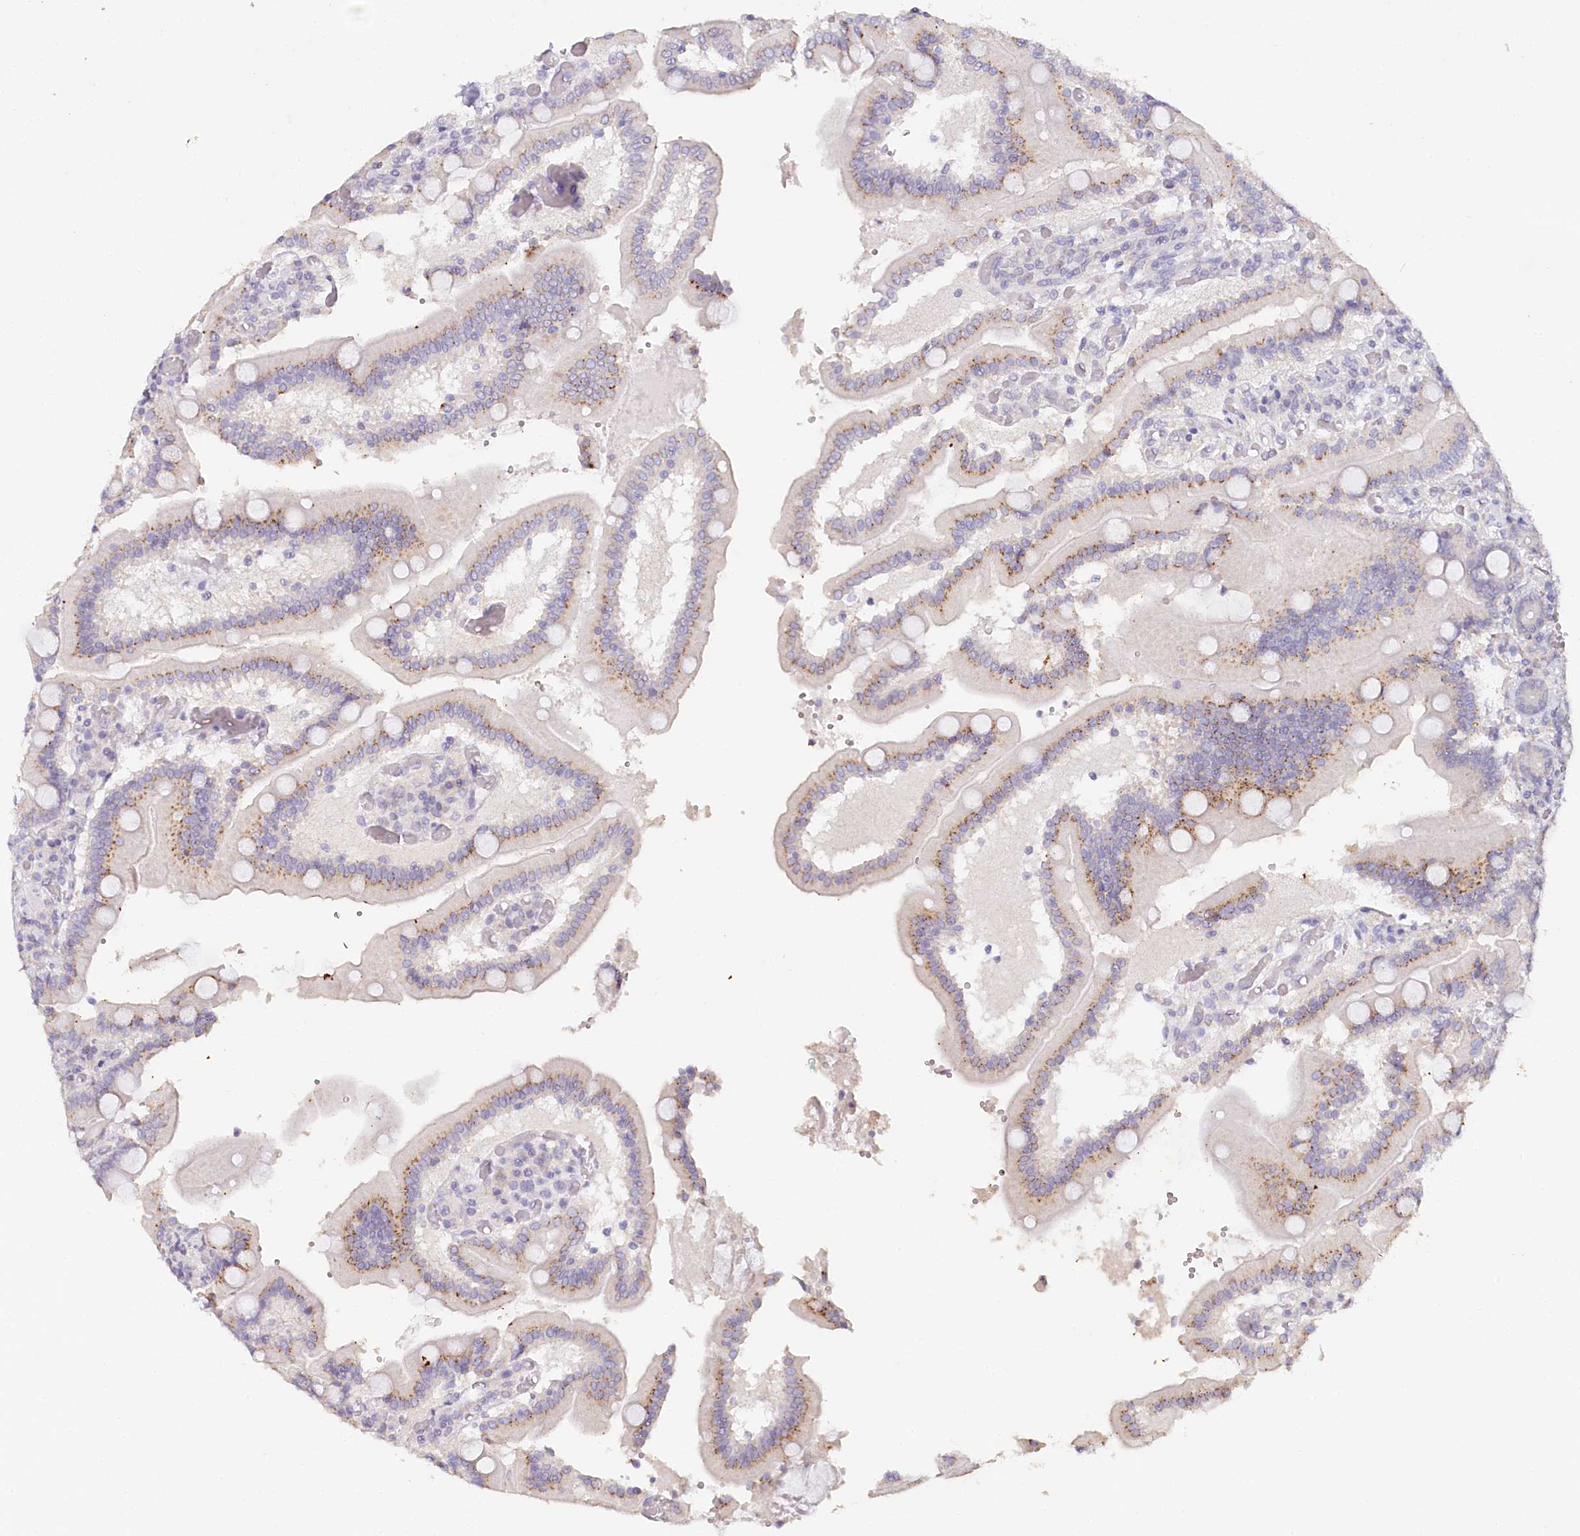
{"staining": {"intensity": "moderate", "quantity": "25%-75%", "location": "cytoplasmic/membranous"}, "tissue": "duodenum", "cell_type": "Glandular cells", "image_type": "normal", "snomed": [{"axis": "morphology", "description": "Normal tissue, NOS"}, {"axis": "topography", "description": "Duodenum"}], "caption": "Immunohistochemical staining of normal duodenum displays medium levels of moderate cytoplasmic/membranous positivity in about 25%-75% of glandular cells.", "gene": "TP53", "patient": {"sex": "female", "age": 62}}